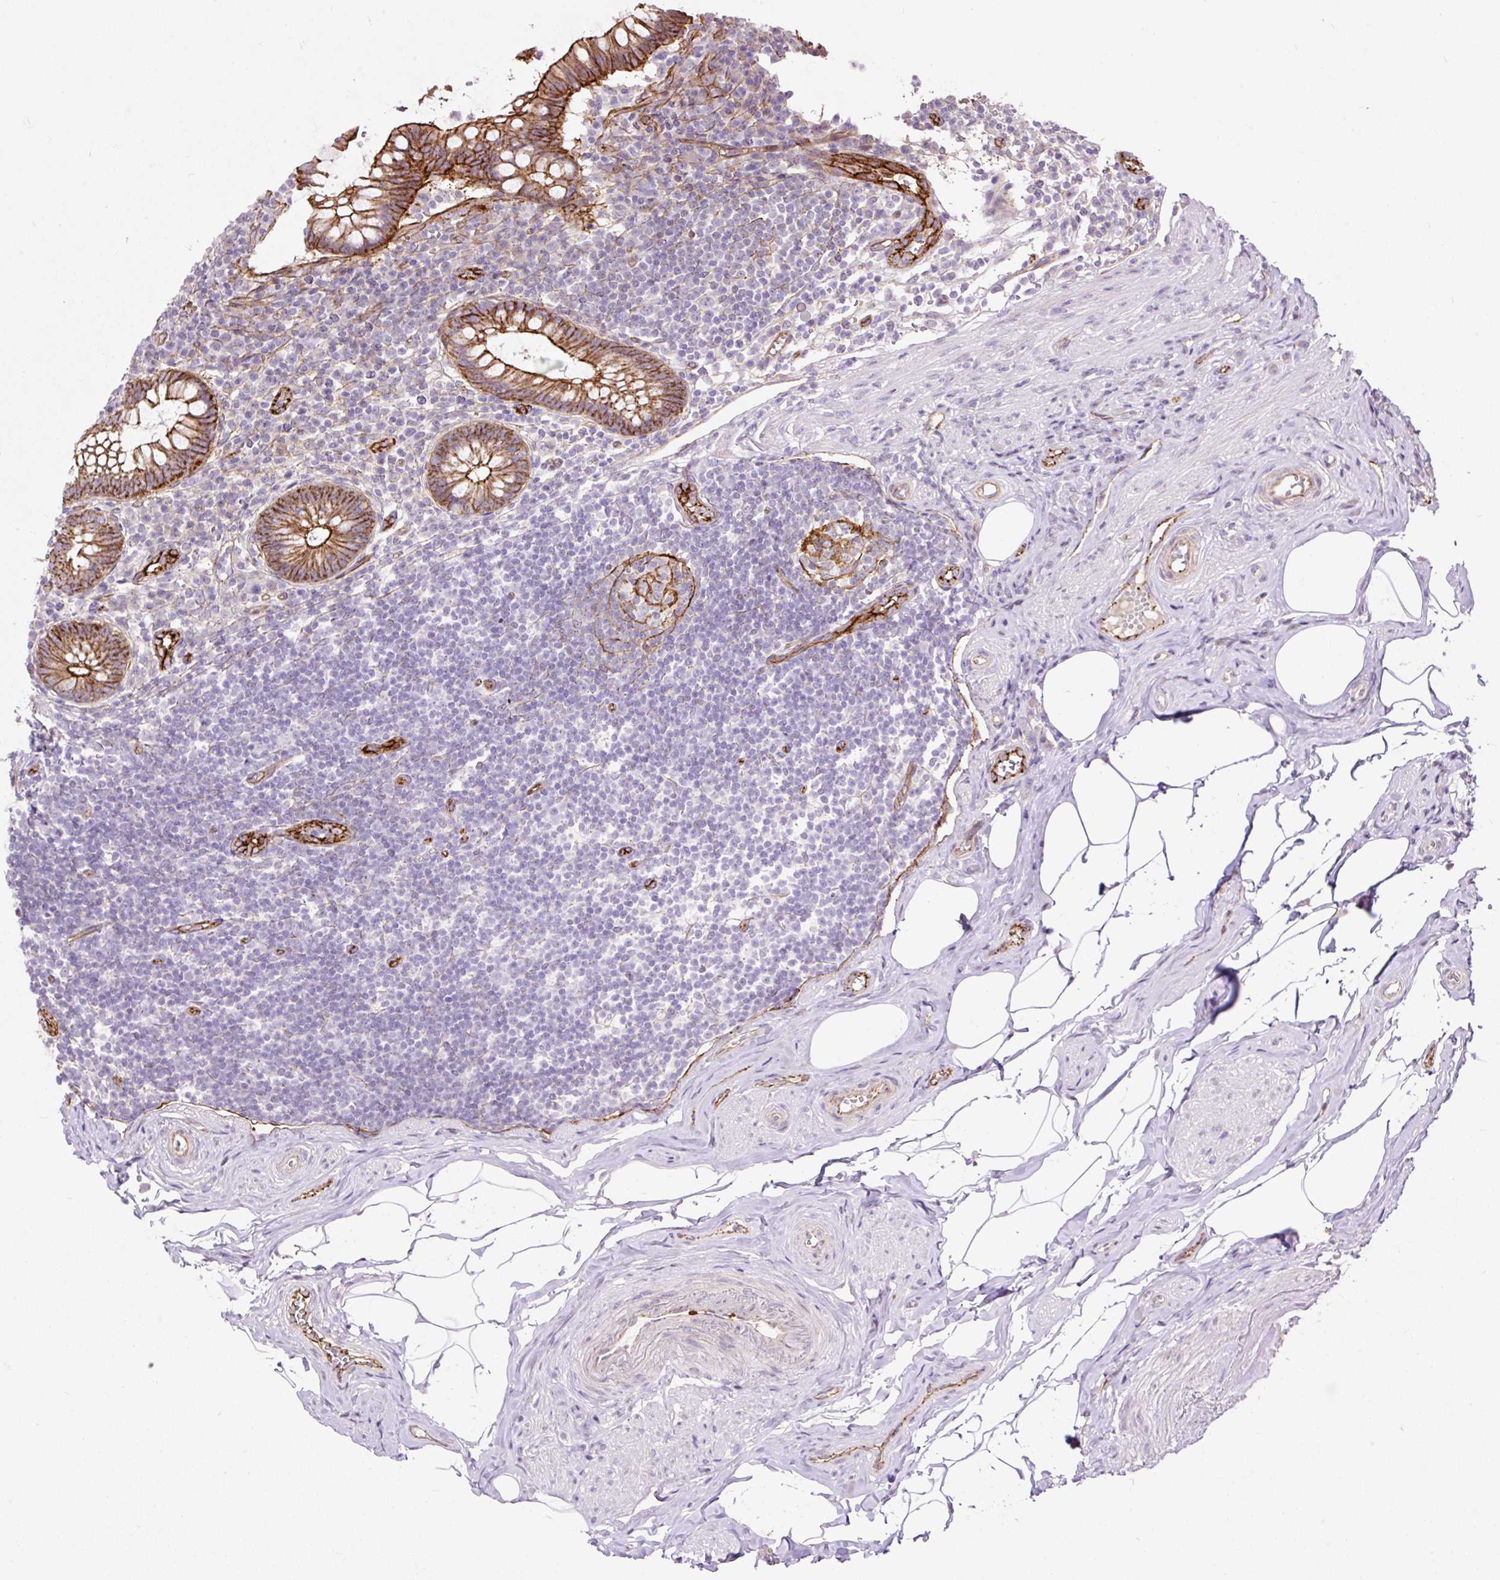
{"staining": {"intensity": "strong", "quantity": ">75%", "location": "cytoplasmic/membranous"}, "tissue": "appendix", "cell_type": "Glandular cells", "image_type": "normal", "snomed": [{"axis": "morphology", "description": "Normal tissue, NOS"}, {"axis": "topography", "description": "Appendix"}], "caption": "High-power microscopy captured an immunohistochemistry image of normal appendix, revealing strong cytoplasmic/membranous positivity in about >75% of glandular cells.", "gene": "MAGEB16", "patient": {"sex": "female", "age": 56}}